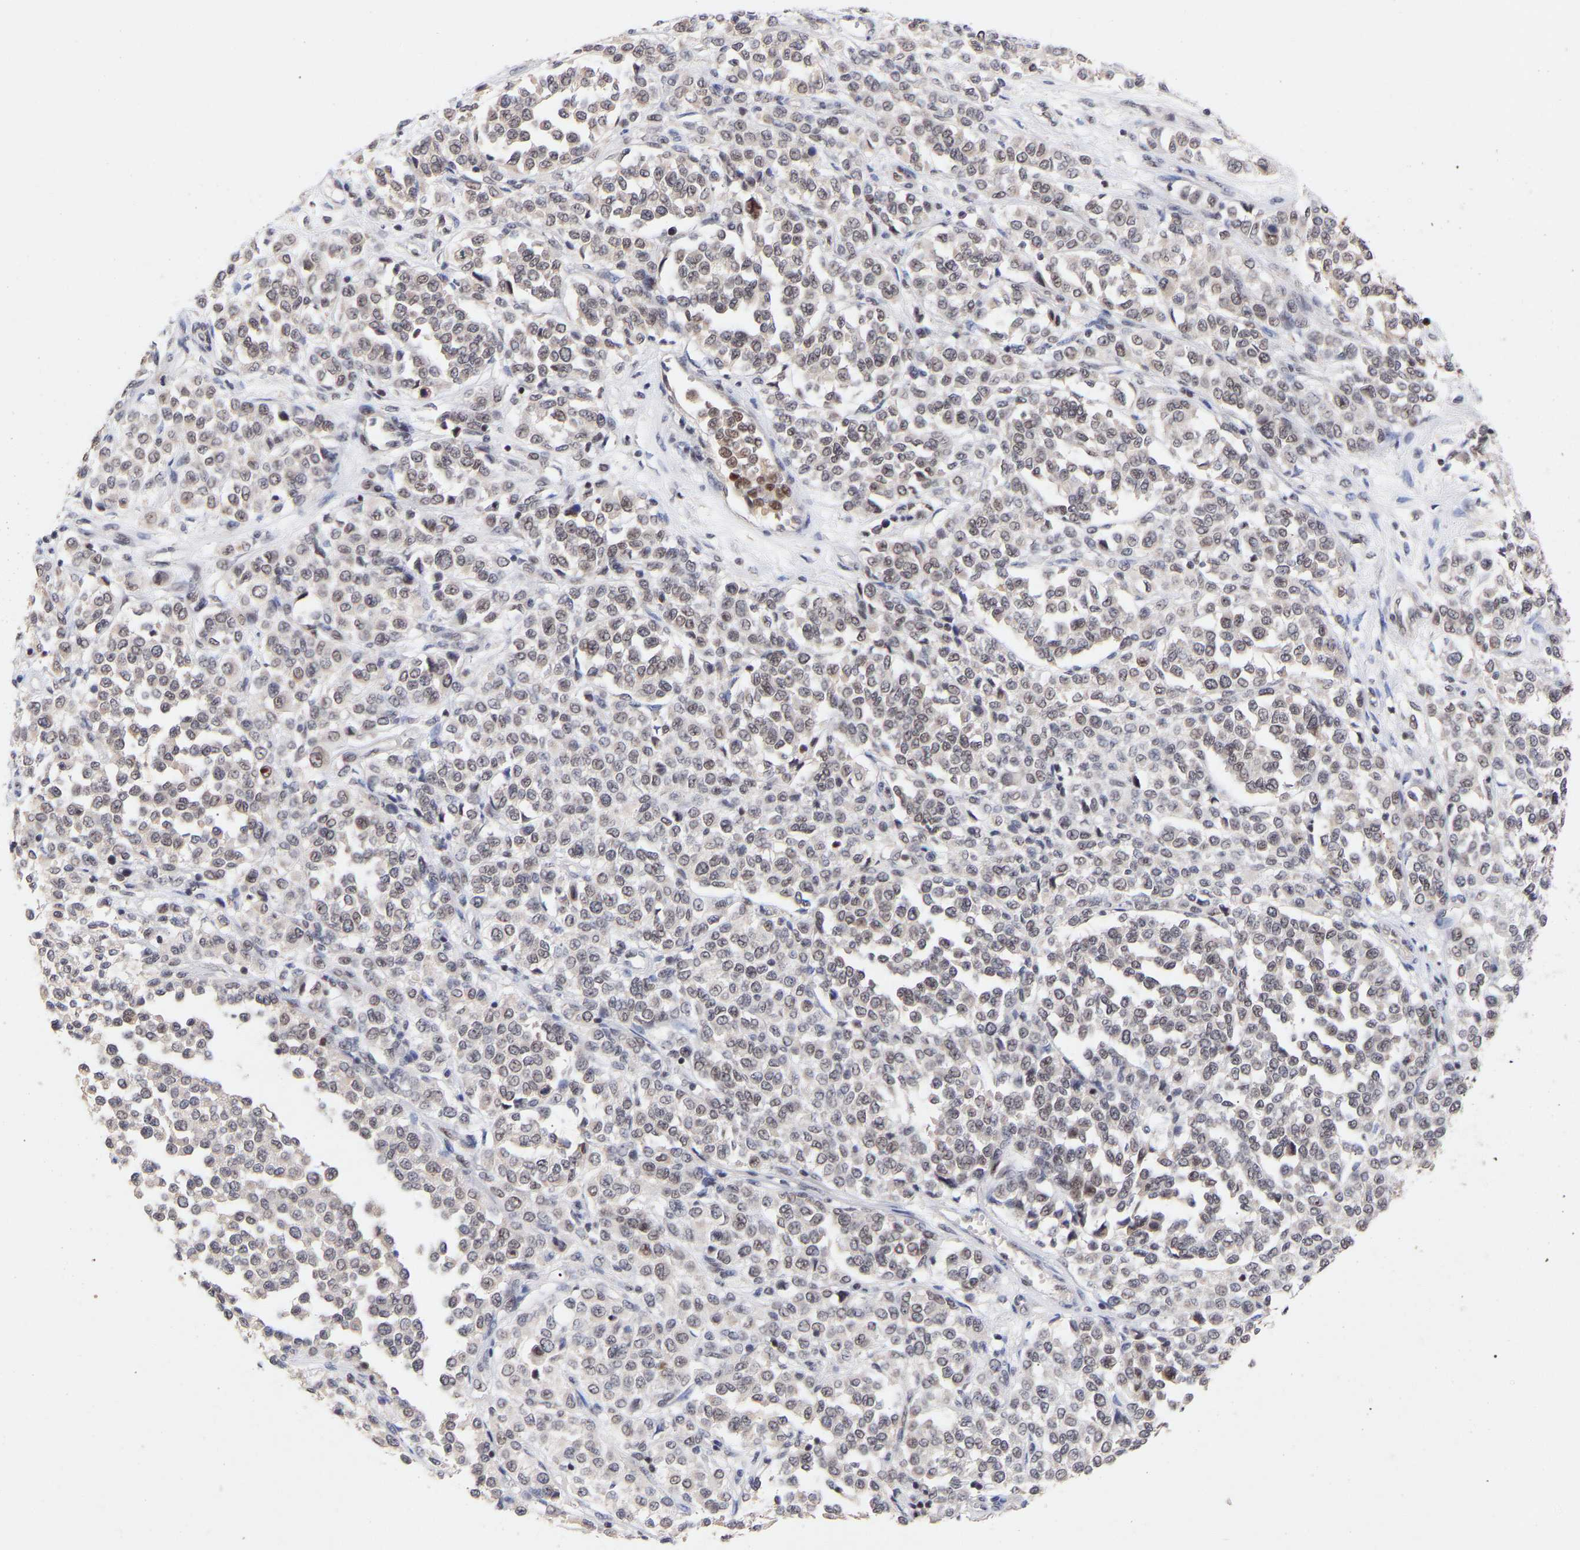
{"staining": {"intensity": "negative", "quantity": "none", "location": "none"}, "tissue": "melanoma", "cell_type": "Tumor cells", "image_type": "cancer", "snomed": [{"axis": "morphology", "description": "Malignant melanoma, Metastatic site"}, {"axis": "topography", "description": "Pancreas"}], "caption": "Immunohistochemistry (IHC) histopathology image of neoplastic tissue: melanoma stained with DAB displays no significant protein expression in tumor cells.", "gene": "RBM15", "patient": {"sex": "female", "age": 30}}